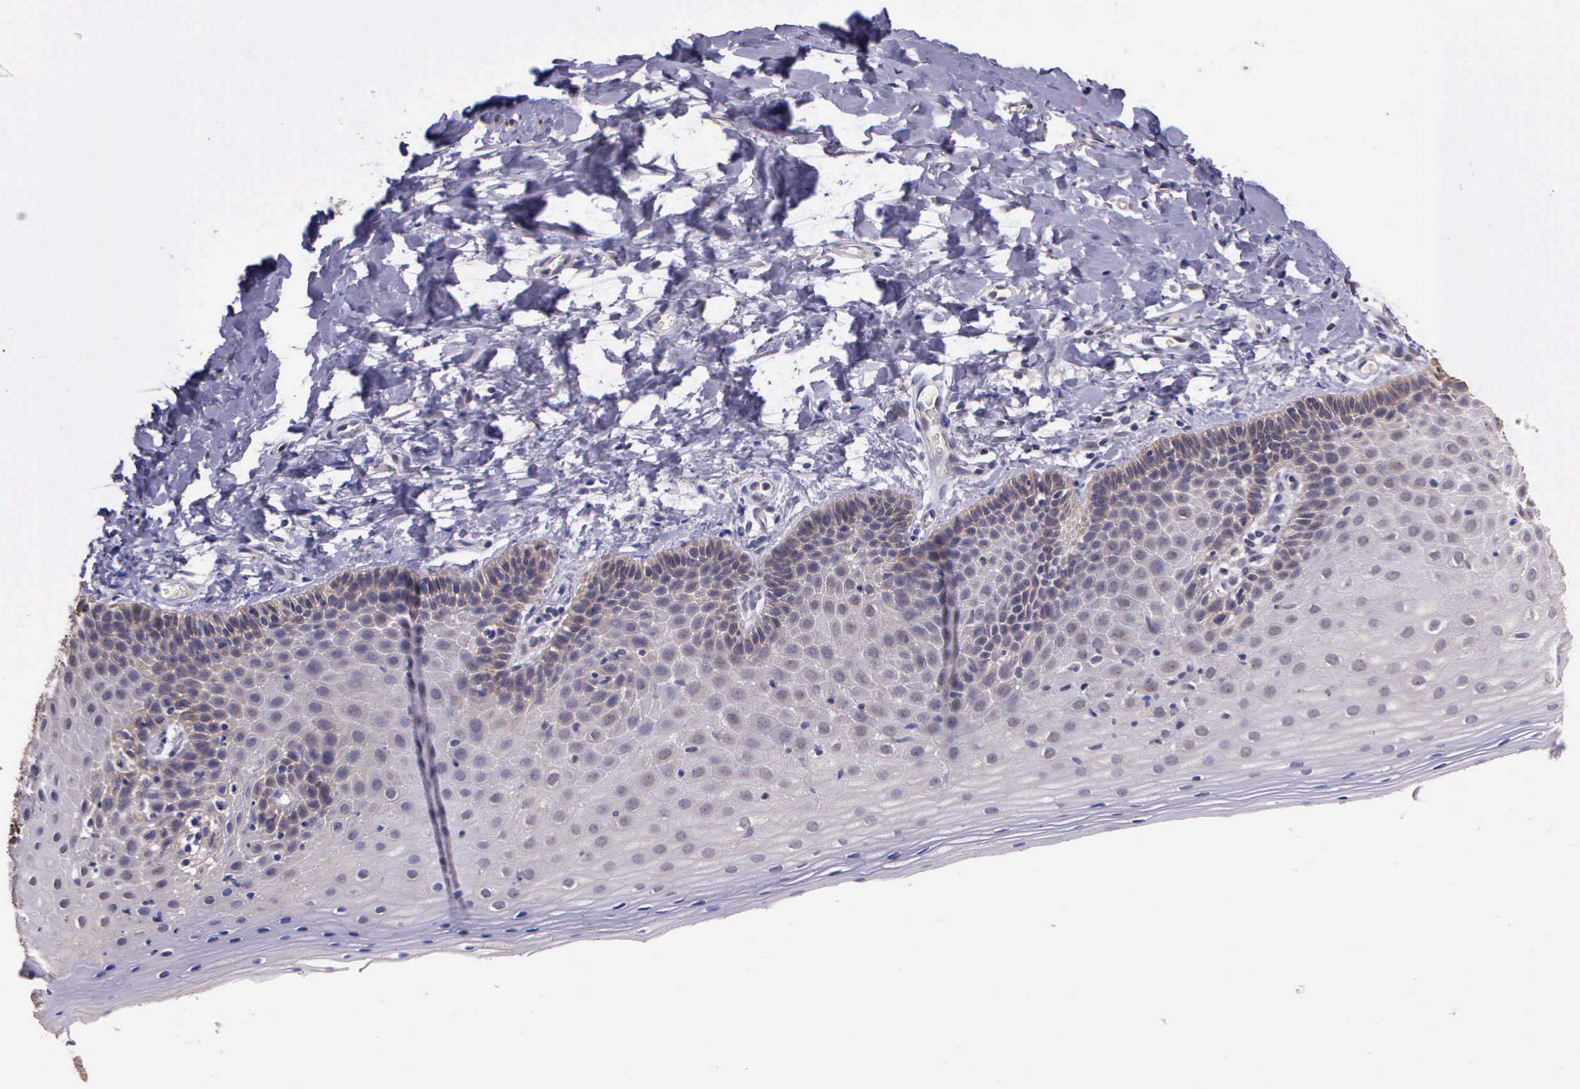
{"staining": {"intensity": "weak", "quantity": "<25%", "location": "cytoplasmic/membranous"}, "tissue": "cervix", "cell_type": "Glandular cells", "image_type": "normal", "snomed": [{"axis": "morphology", "description": "Normal tissue, NOS"}, {"axis": "topography", "description": "Cervix"}], "caption": "High power microscopy image of an immunohistochemistry photomicrograph of unremarkable cervix, revealing no significant expression in glandular cells. Nuclei are stained in blue.", "gene": "IGBP1P2", "patient": {"sex": "female", "age": 53}}